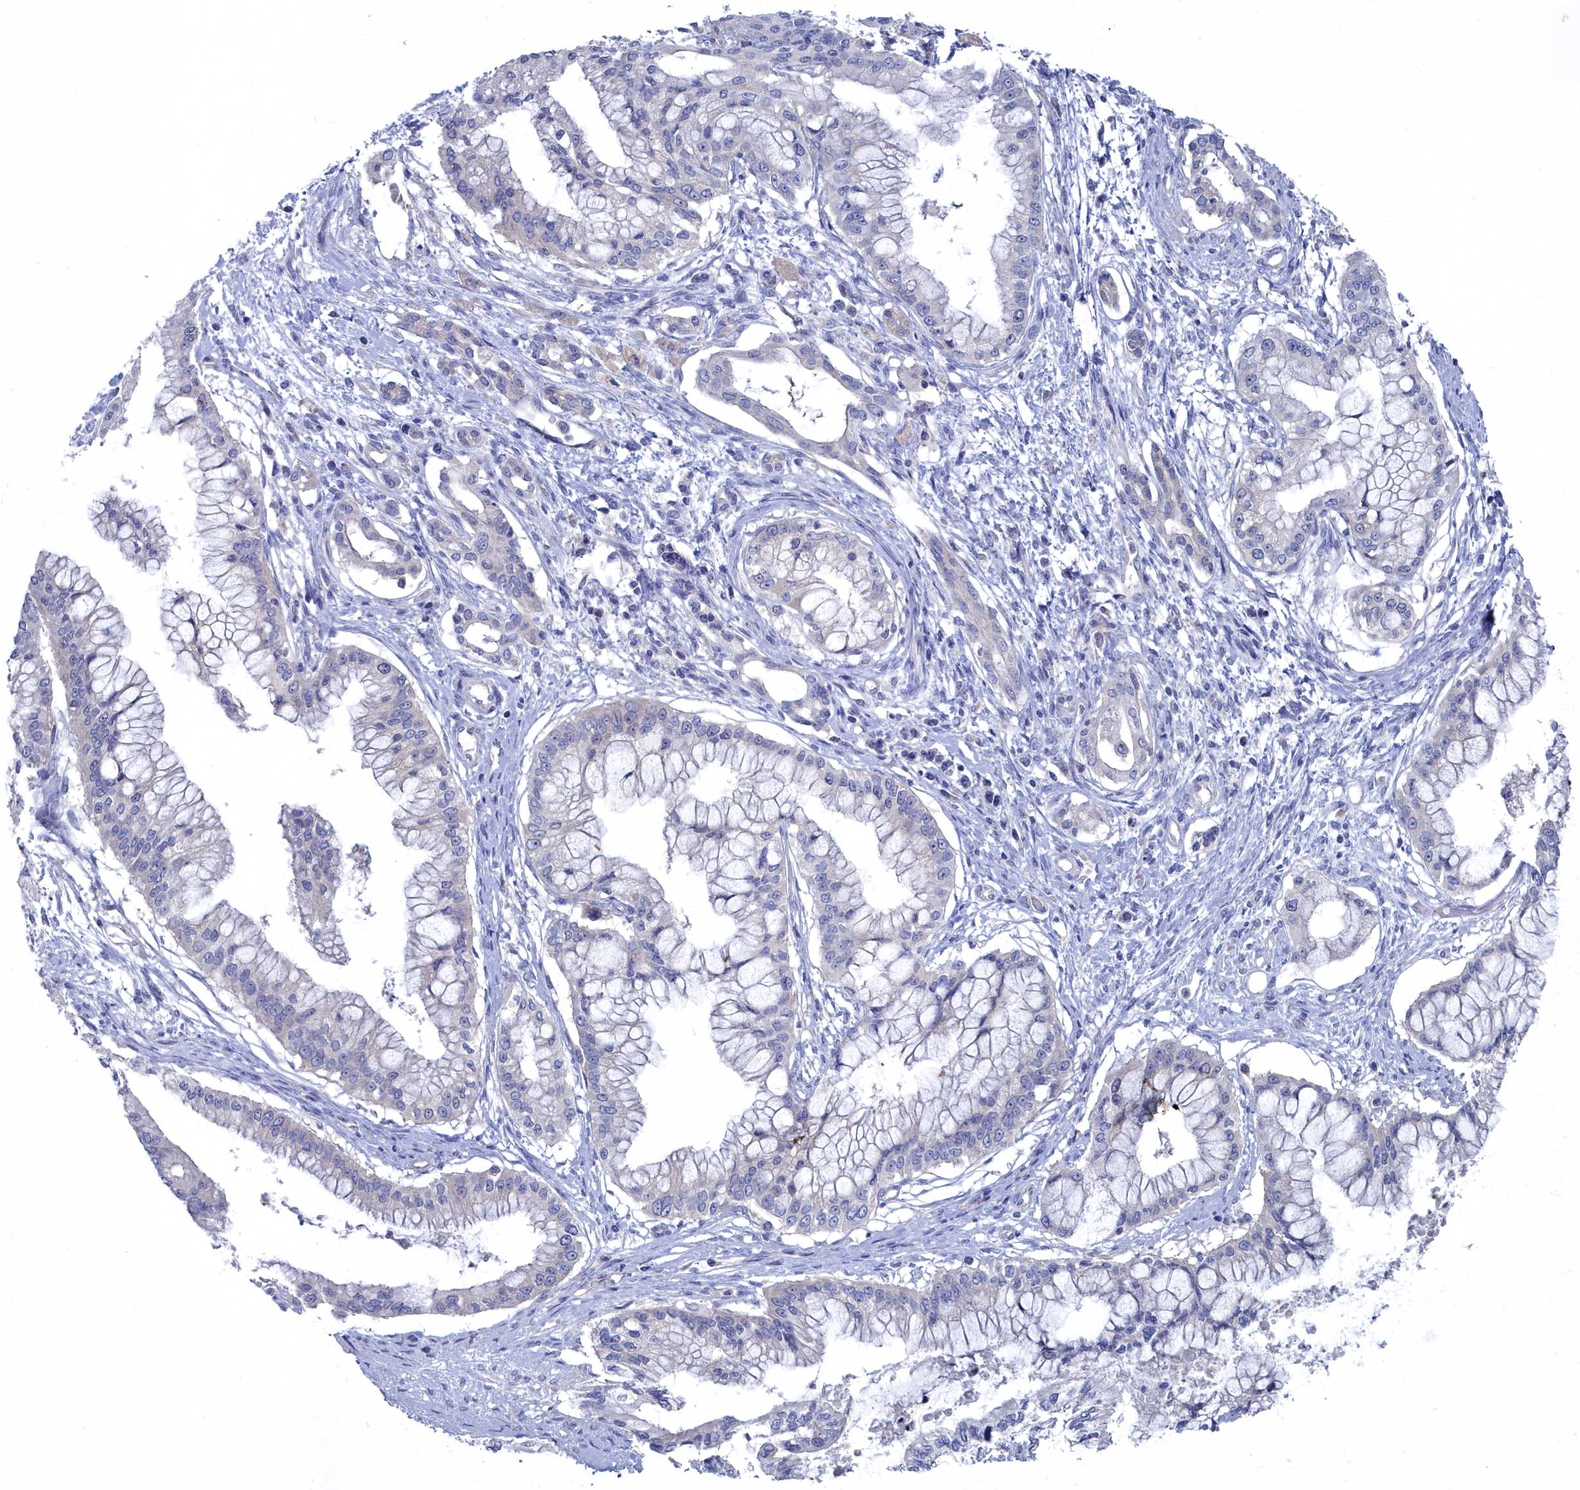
{"staining": {"intensity": "negative", "quantity": "none", "location": "none"}, "tissue": "pancreatic cancer", "cell_type": "Tumor cells", "image_type": "cancer", "snomed": [{"axis": "morphology", "description": "Adenocarcinoma, NOS"}, {"axis": "topography", "description": "Pancreas"}], "caption": "Immunohistochemistry image of neoplastic tissue: human pancreatic cancer stained with DAB displays no significant protein positivity in tumor cells.", "gene": "CCDC149", "patient": {"sex": "male", "age": 46}}